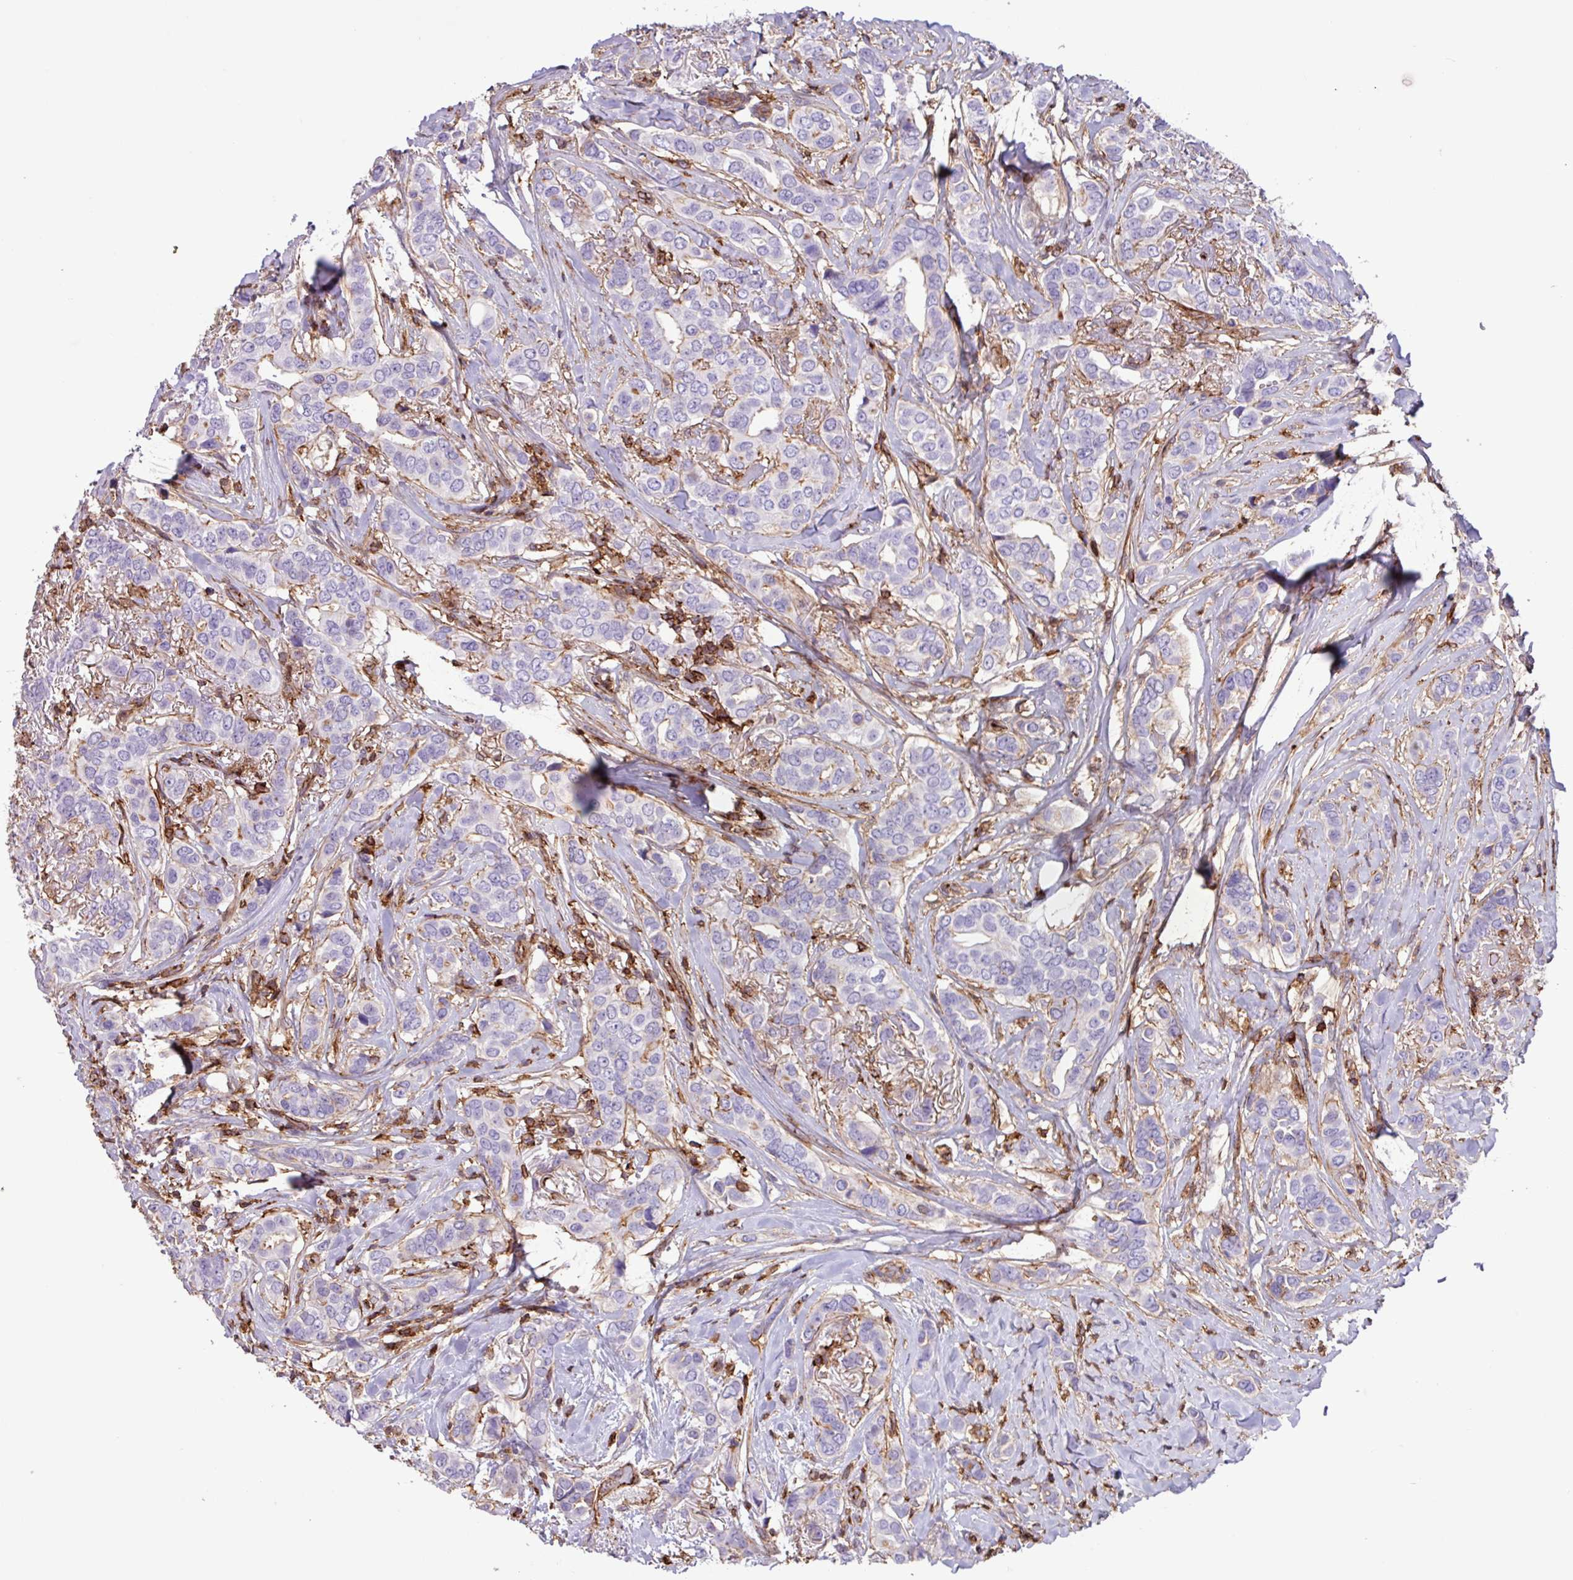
{"staining": {"intensity": "negative", "quantity": "none", "location": "none"}, "tissue": "breast cancer", "cell_type": "Tumor cells", "image_type": "cancer", "snomed": [{"axis": "morphology", "description": "Lobular carcinoma"}, {"axis": "topography", "description": "Breast"}], "caption": "Tumor cells are negative for protein expression in human breast cancer.", "gene": "PPP1R18", "patient": {"sex": "female", "age": 51}}